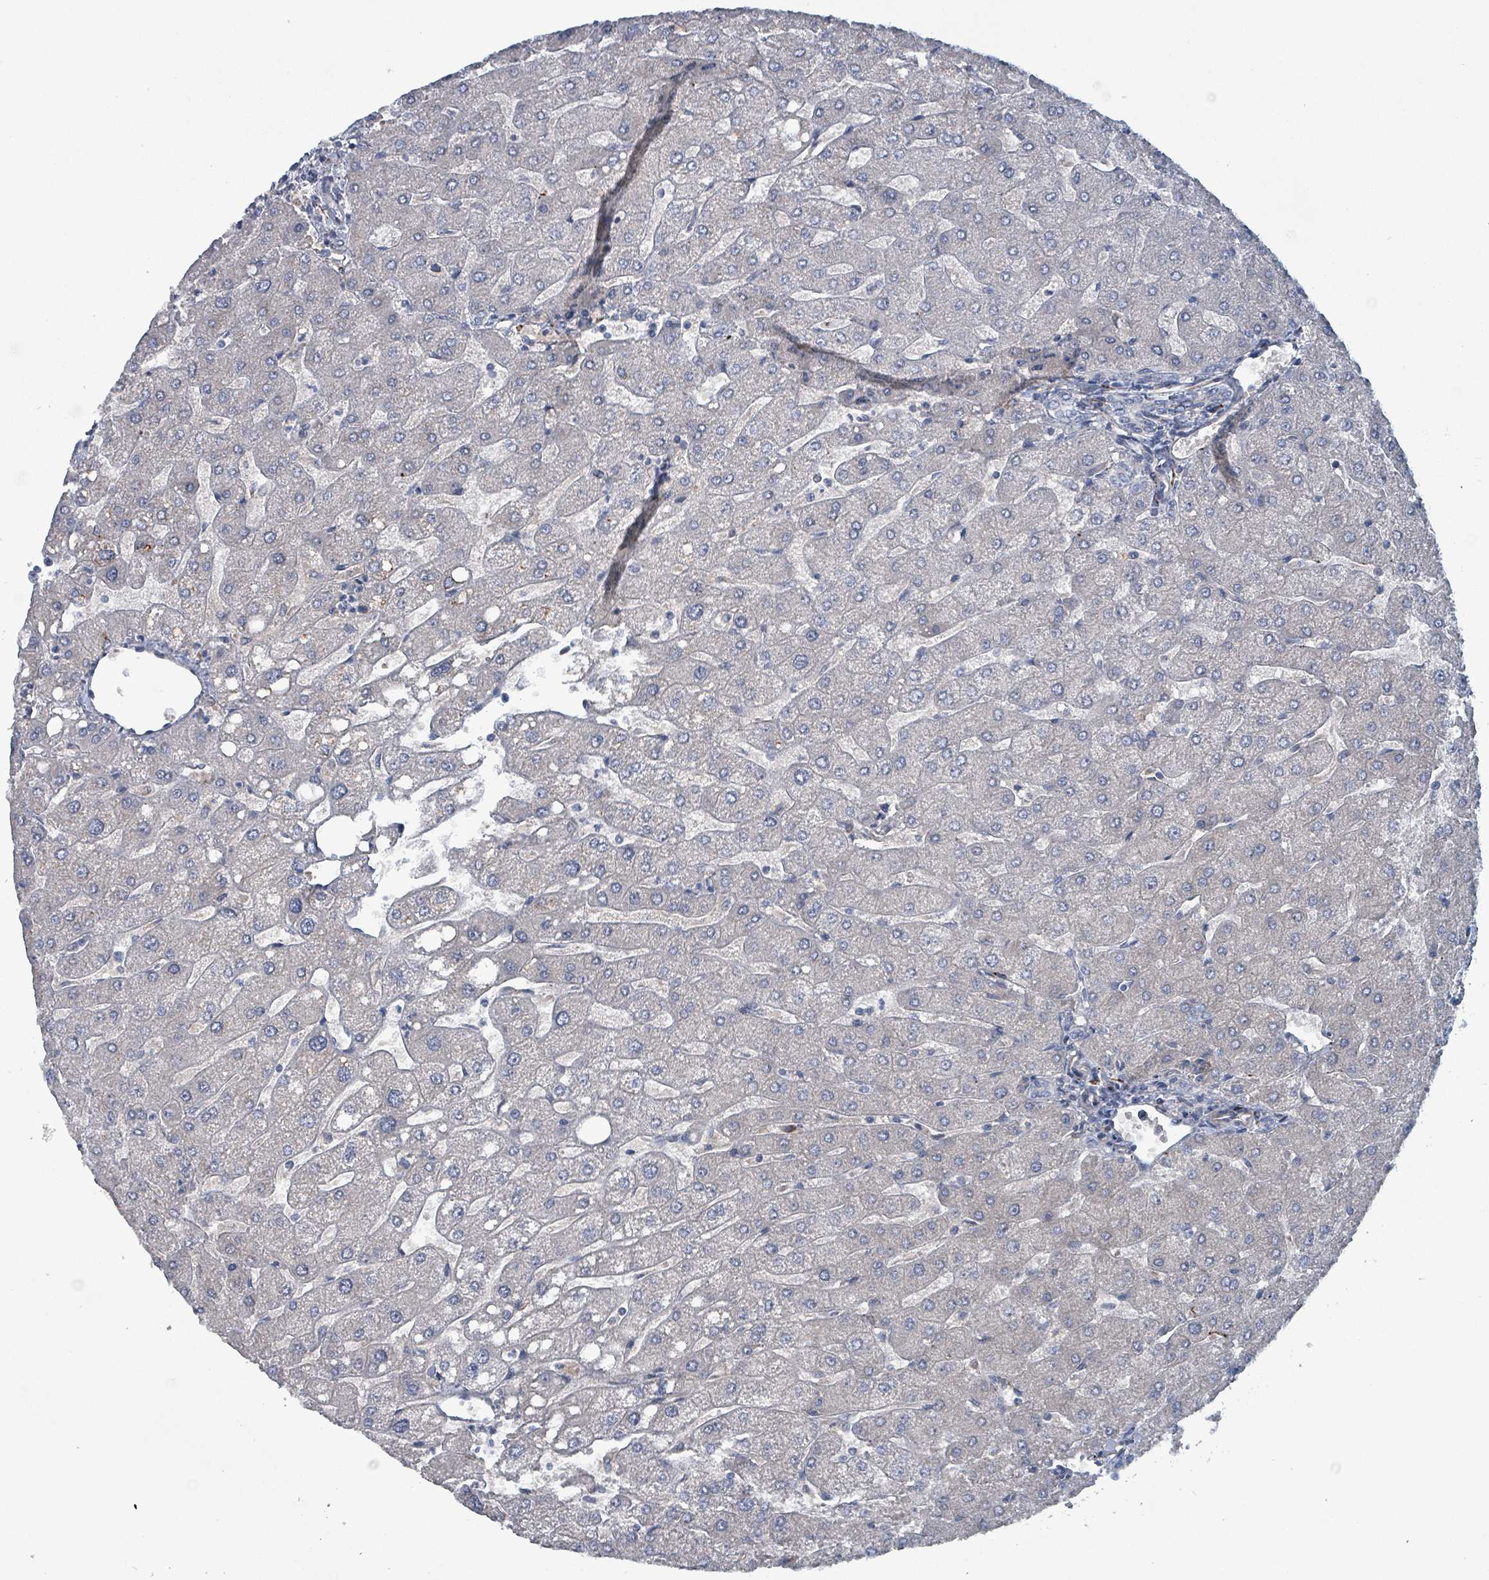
{"staining": {"intensity": "negative", "quantity": "none", "location": "none"}, "tissue": "liver", "cell_type": "Cholangiocytes", "image_type": "normal", "snomed": [{"axis": "morphology", "description": "Normal tissue, NOS"}, {"axis": "topography", "description": "Liver"}], "caption": "This is an immunohistochemistry (IHC) micrograph of benign human liver. There is no positivity in cholangiocytes.", "gene": "TAAR5", "patient": {"sex": "male", "age": 67}}